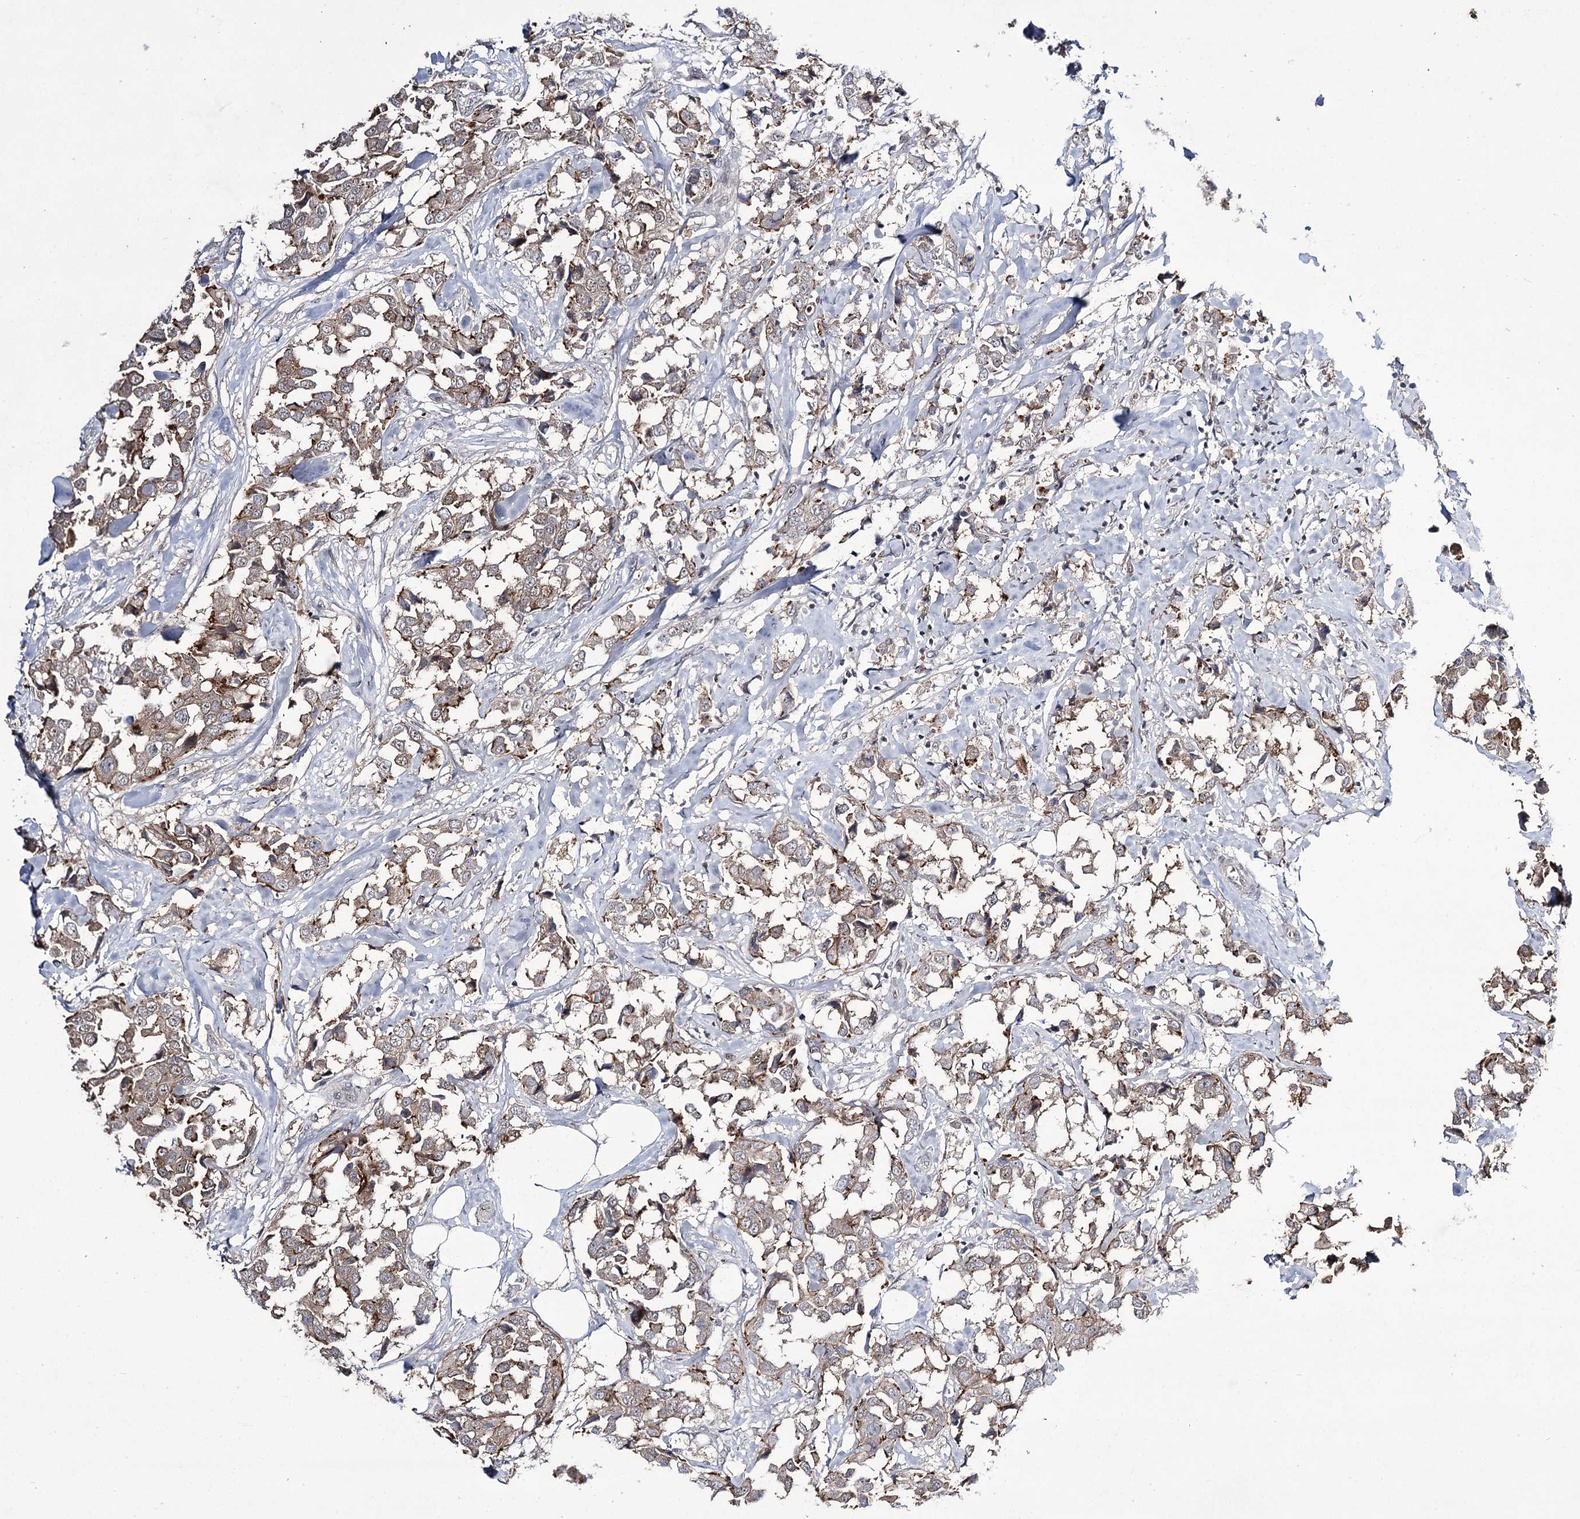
{"staining": {"intensity": "weak", "quantity": ">75%", "location": "cytoplasmic/membranous"}, "tissue": "breast cancer", "cell_type": "Tumor cells", "image_type": "cancer", "snomed": [{"axis": "morphology", "description": "Duct carcinoma"}, {"axis": "topography", "description": "Breast"}], "caption": "The image reveals staining of breast intraductal carcinoma, revealing weak cytoplasmic/membranous protein expression (brown color) within tumor cells.", "gene": "HOXC11", "patient": {"sex": "female", "age": 80}}